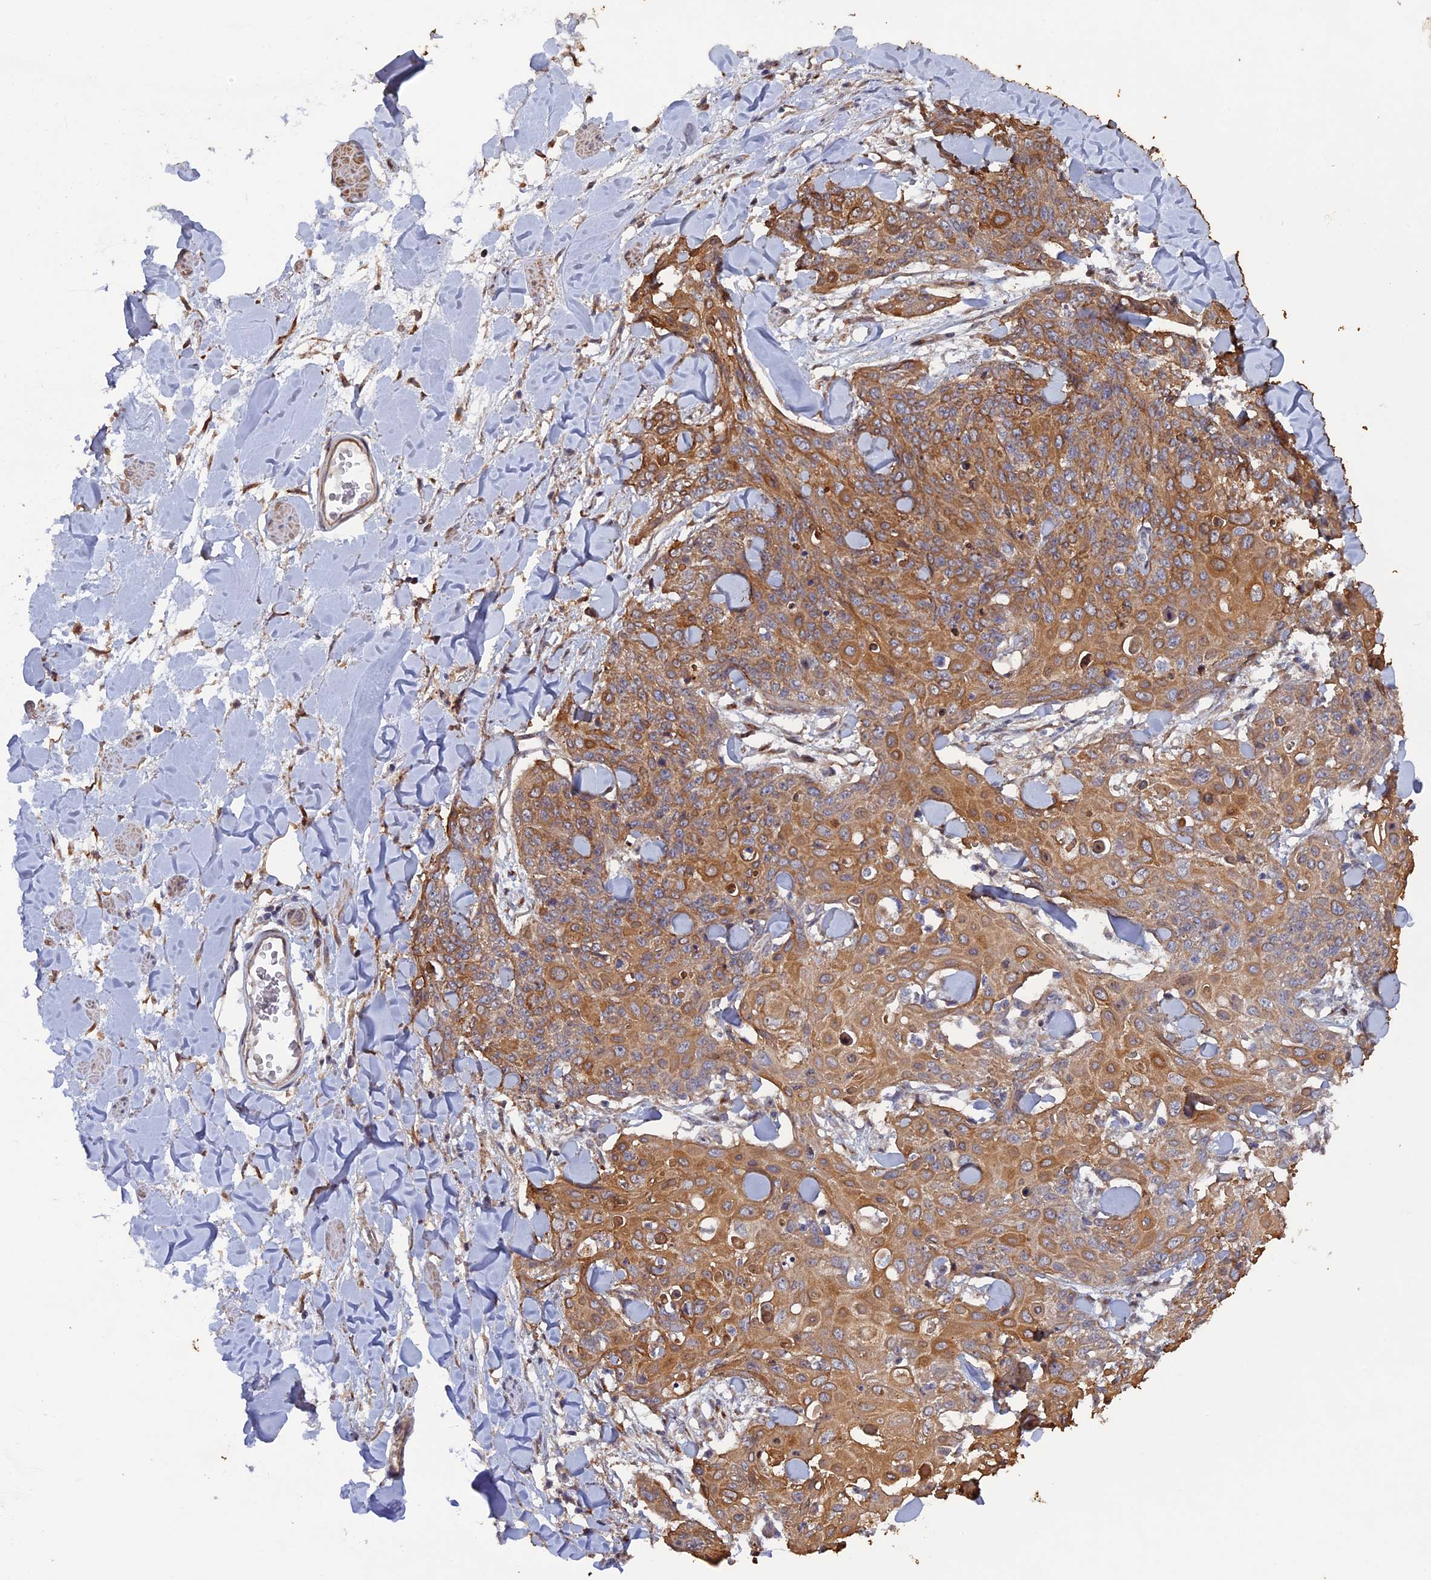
{"staining": {"intensity": "moderate", "quantity": ">75%", "location": "cytoplasmic/membranous"}, "tissue": "skin cancer", "cell_type": "Tumor cells", "image_type": "cancer", "snomed": [{"axis": "morphology", "description": "Squamous cell carcinoma, NOS"}, {"axis": "topography", "description": "Skin"}, {"axis": "topography", "description": "Vulva"}], "caption": "Immunohistochemical staining of human skin squamous cell carcinoma demonstrates moderate cytoplasmic/membranous protein staining in about >75% of tumor cells. (IHC, brightfield microscopy, high magnification).", "gene": "VPS37C", "patient": {"sex": "female", "age": 85}}